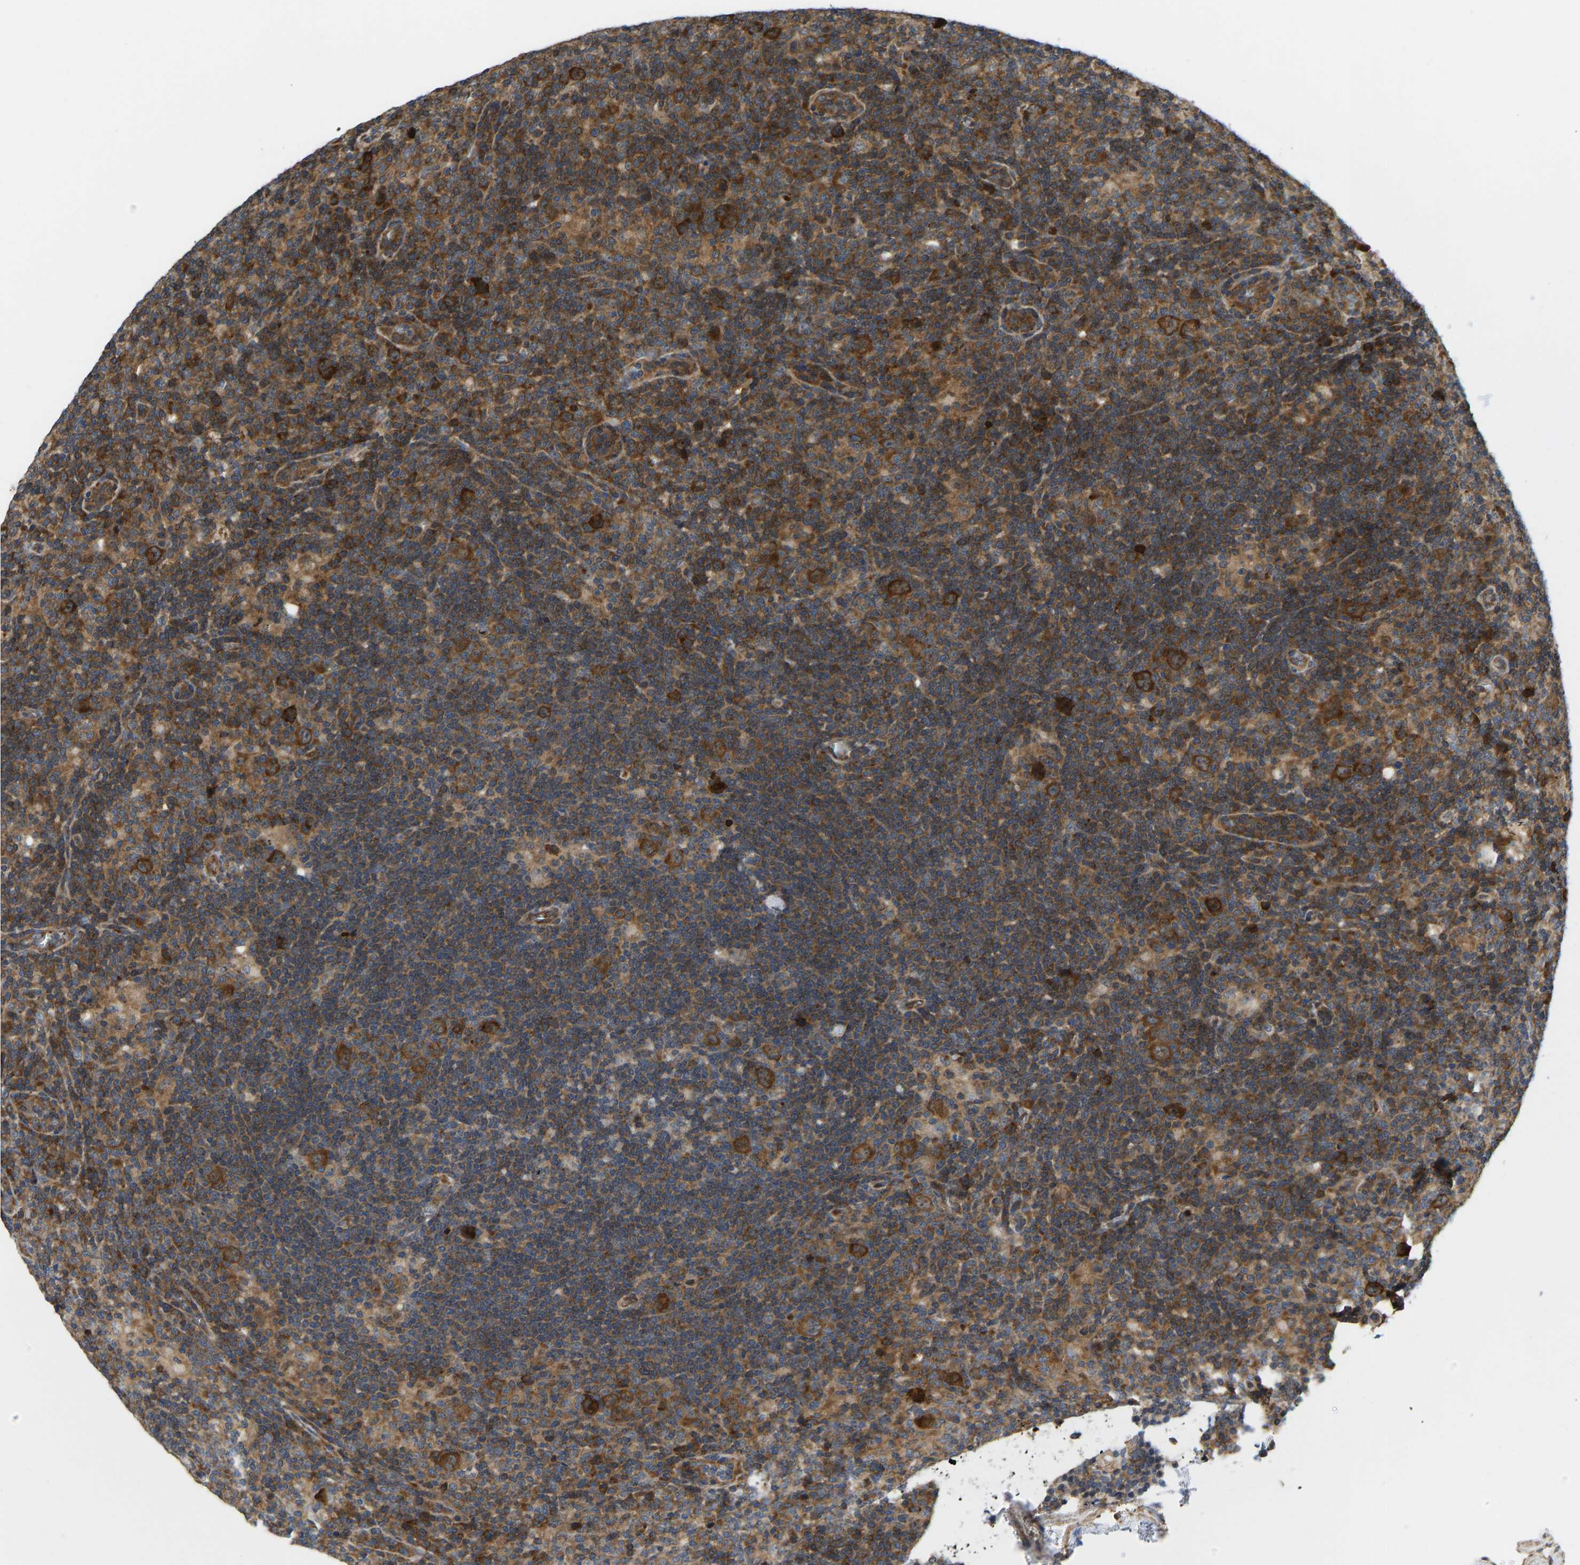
{"staining": {"intensity": "strong", "quantity": ">75%", "location": "cytoplasmic/membranous"}, "tissue": "lymphoma", "cell_type": "Tumor cells", "image_type": "cancer", "snomed": [{"axis": "morphology", "description": "Hodgkin's disease, NOS"}, {"axis": "topography", "description": "Lymph node"}], "caption": "This image shows lymphoma stained with immunohistochemistry to label a protein in brown. The cytoplasmic/membranous of tumor cells show strong positivity for the protein. Nuclei are counter-stained blue.", "gene": "RASGRF2", "patient": {"sex": "female", "age": 57}}